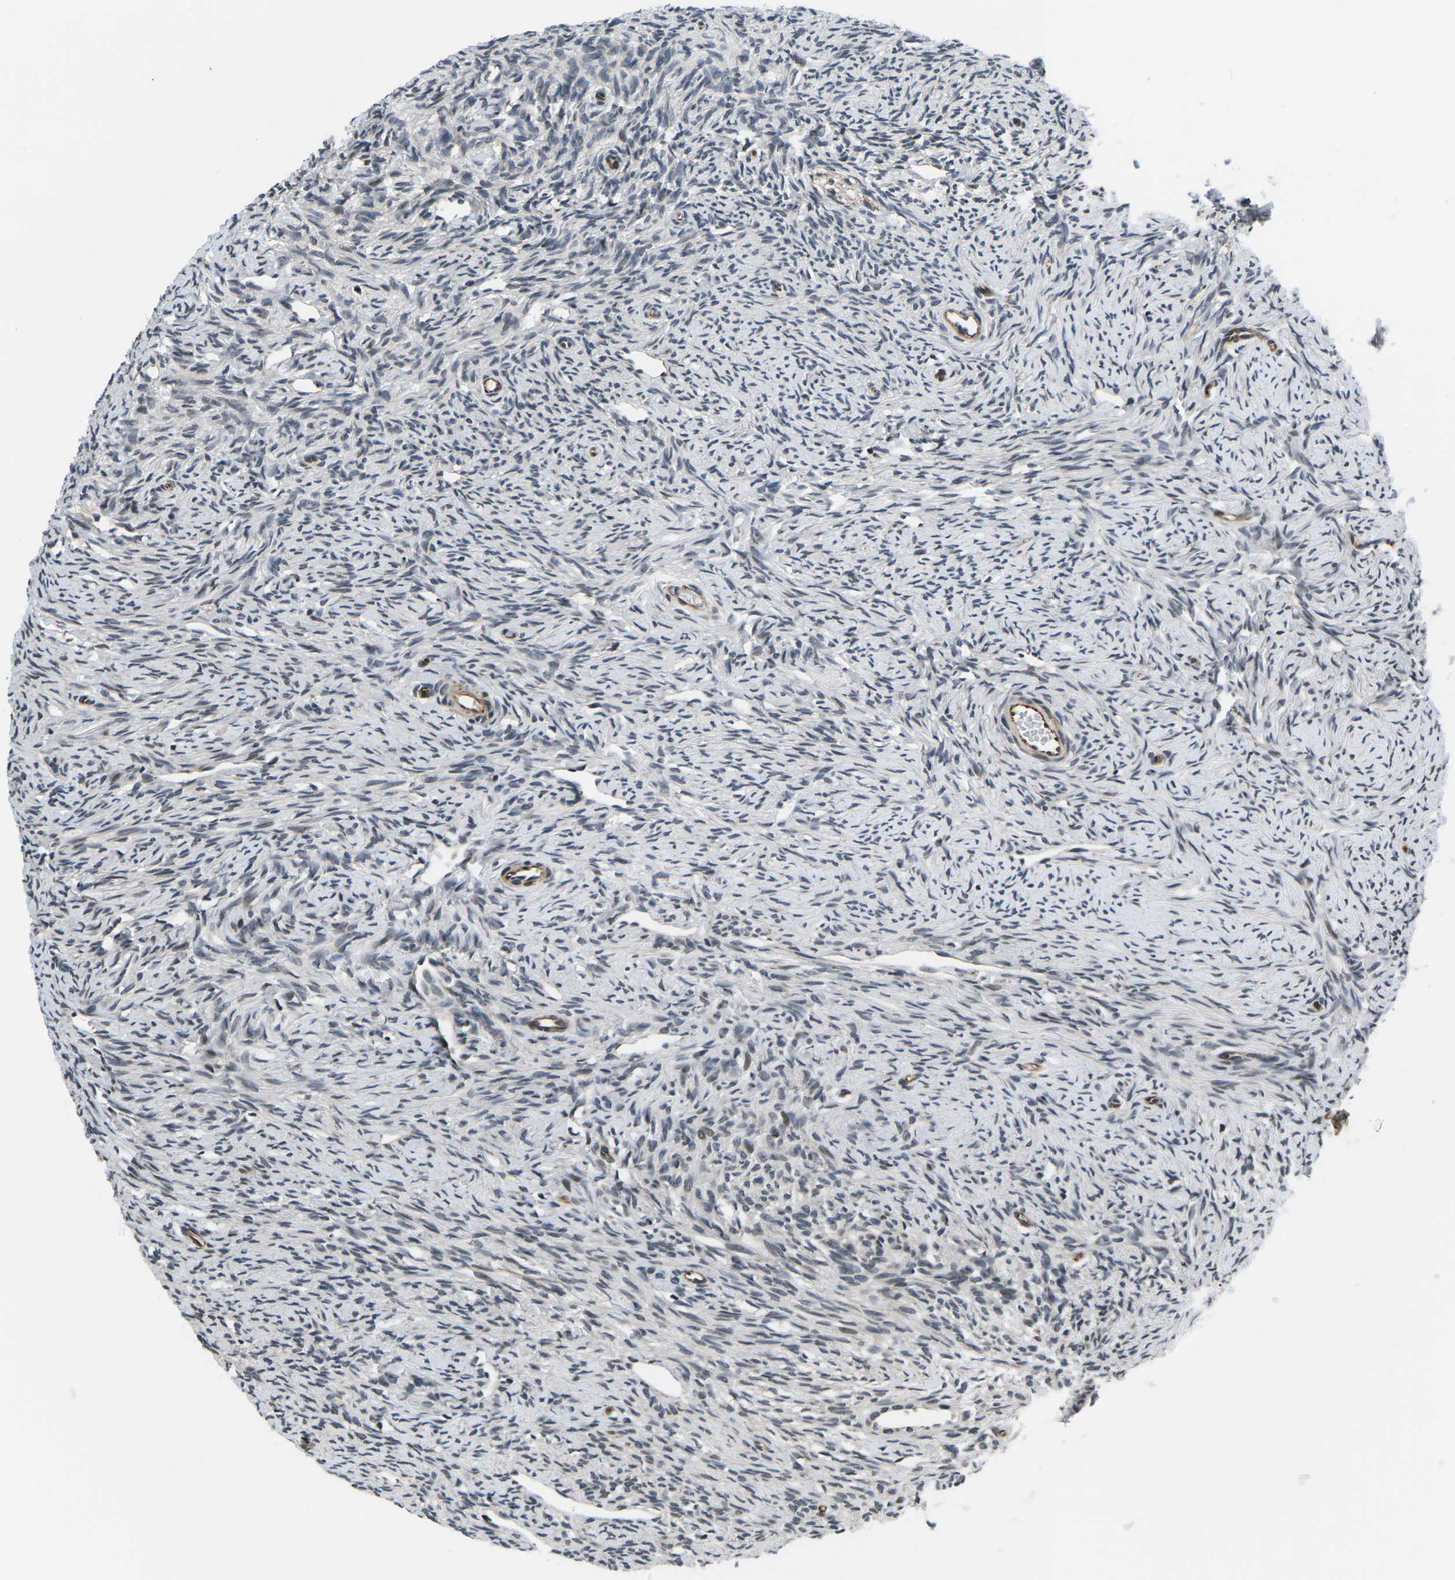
{"staining": {"intensity": "moderate", "quantity": ">75%", "location": "cytoplasmic/membranous"}, "tissue": "ovary", "cell_type": "Follicle cells", "image_type": "normal", "snomed": [{"axis": "morphology", "description": "Normal tissue, NOS"}, {"axis": "topography", "description": "Ovary"}], "caption": "Immunohistochemical staining of normal ovary demonstrates medium levels of moderate cytoplasmic/membranous positivity in approximately >75% of follicle cells. The staining was performed using DAB (3,3'-diaminobenzidine), with brown indicating positive protein expression. Nuclei are stained blue with hematoxylin.", "gene": "CCNE1", "patient": {"sex": "female", "age": 33}}